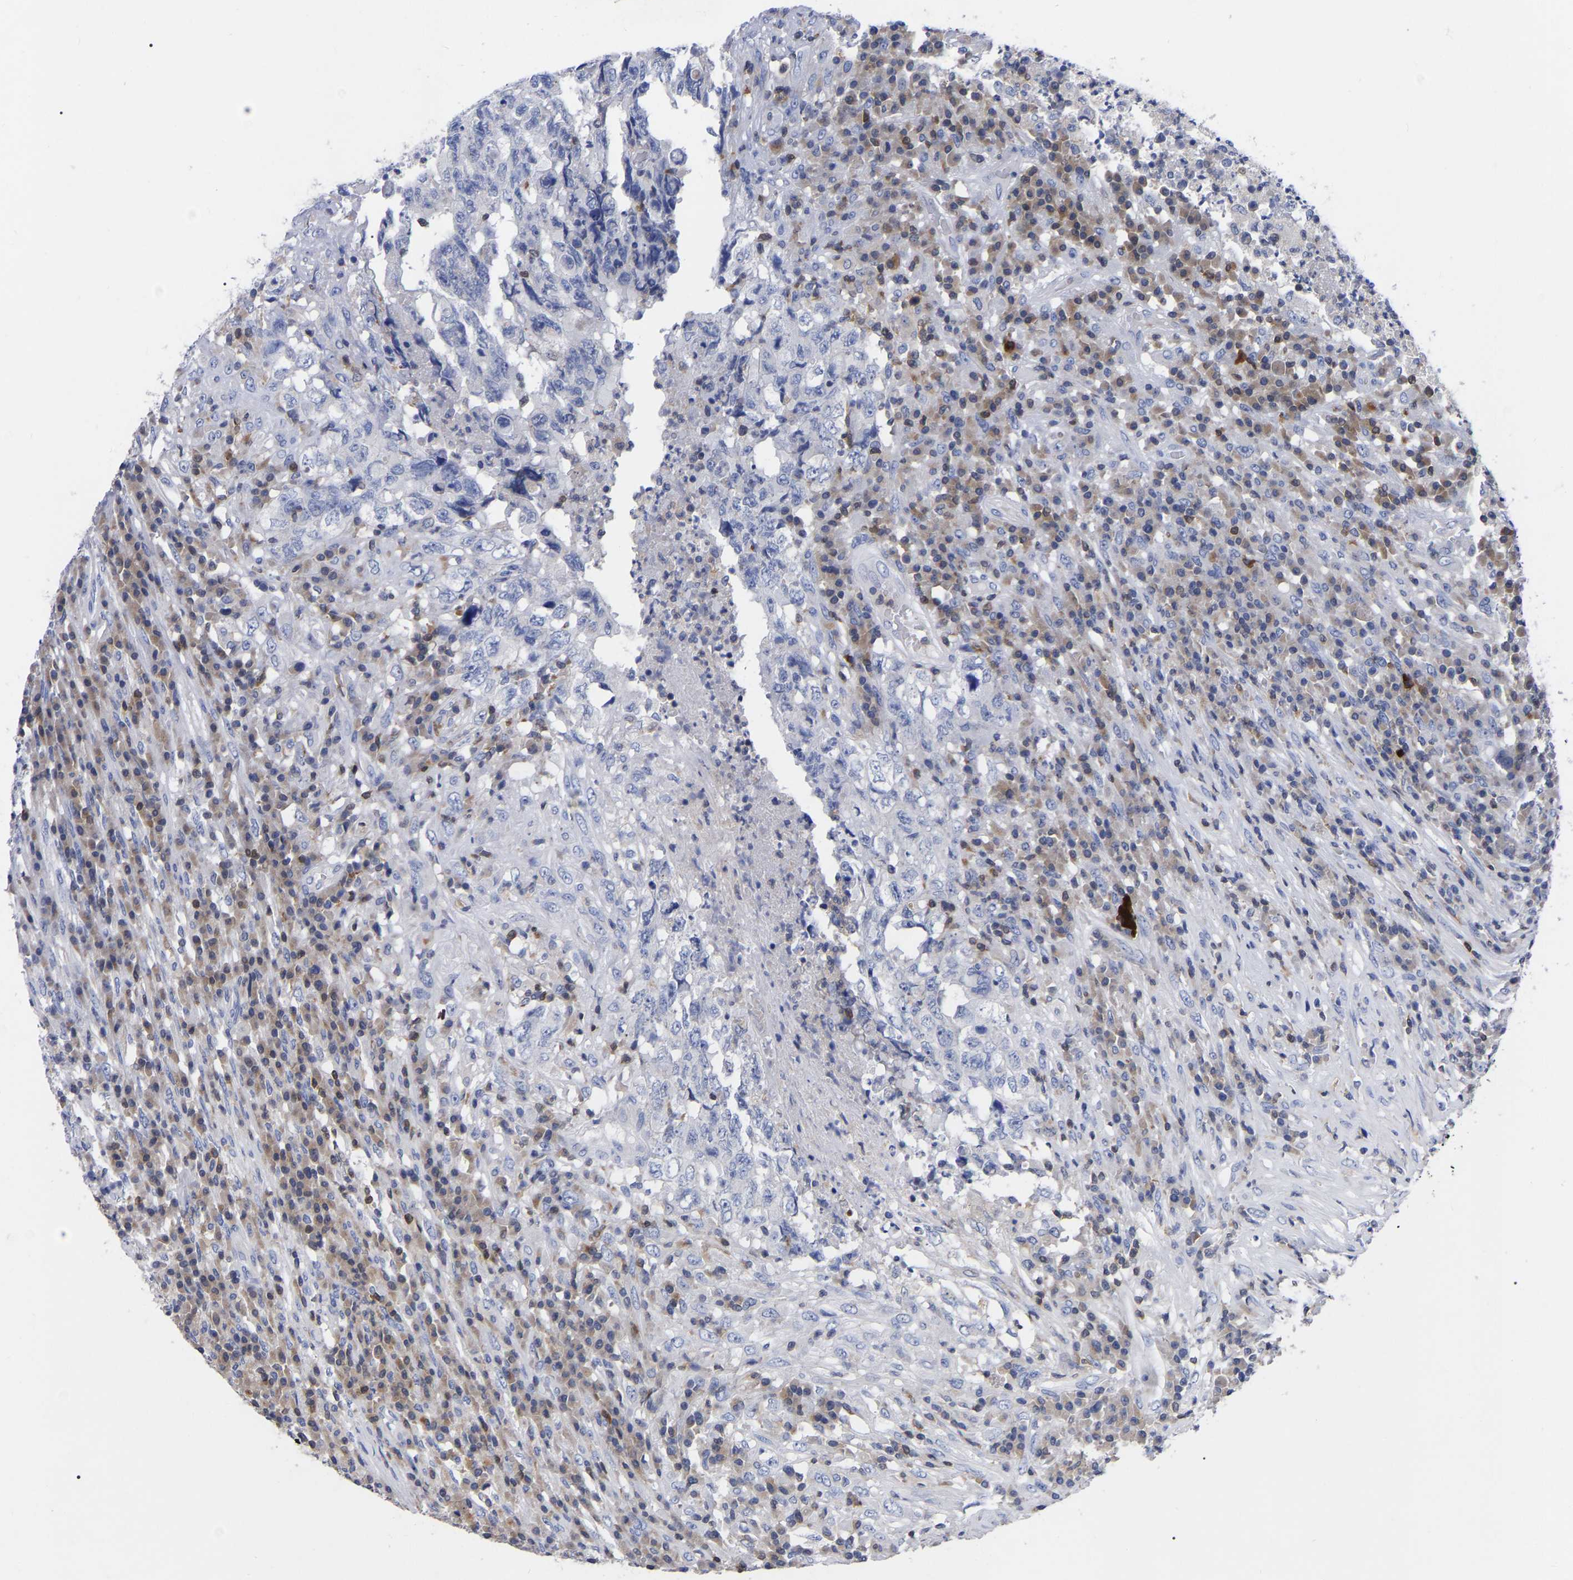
{"staining": {"intensity": "negative", "quantity": "none", "location": "none"}, "tissue": "testis cancer", "cell_type": "Tumor cells", "image_type": "cancer", "snomed": [{"axis": "morphology", "description": "Necrosis, NOS"}, {"axis": "morphology", "description": "Carcinoma, Embryonal, NOS"}, {"axis": "topography", "description": "Testis"}], "caption": "High magnification brightfield microscopy of embryonal carcinoma (testis) stained with DAB (brown) and counterstained with hematoxylin (blue): tumor cells show no significant expression.", "gene": "PTPN7", "patient": {"sex": "male", "age": 19}}